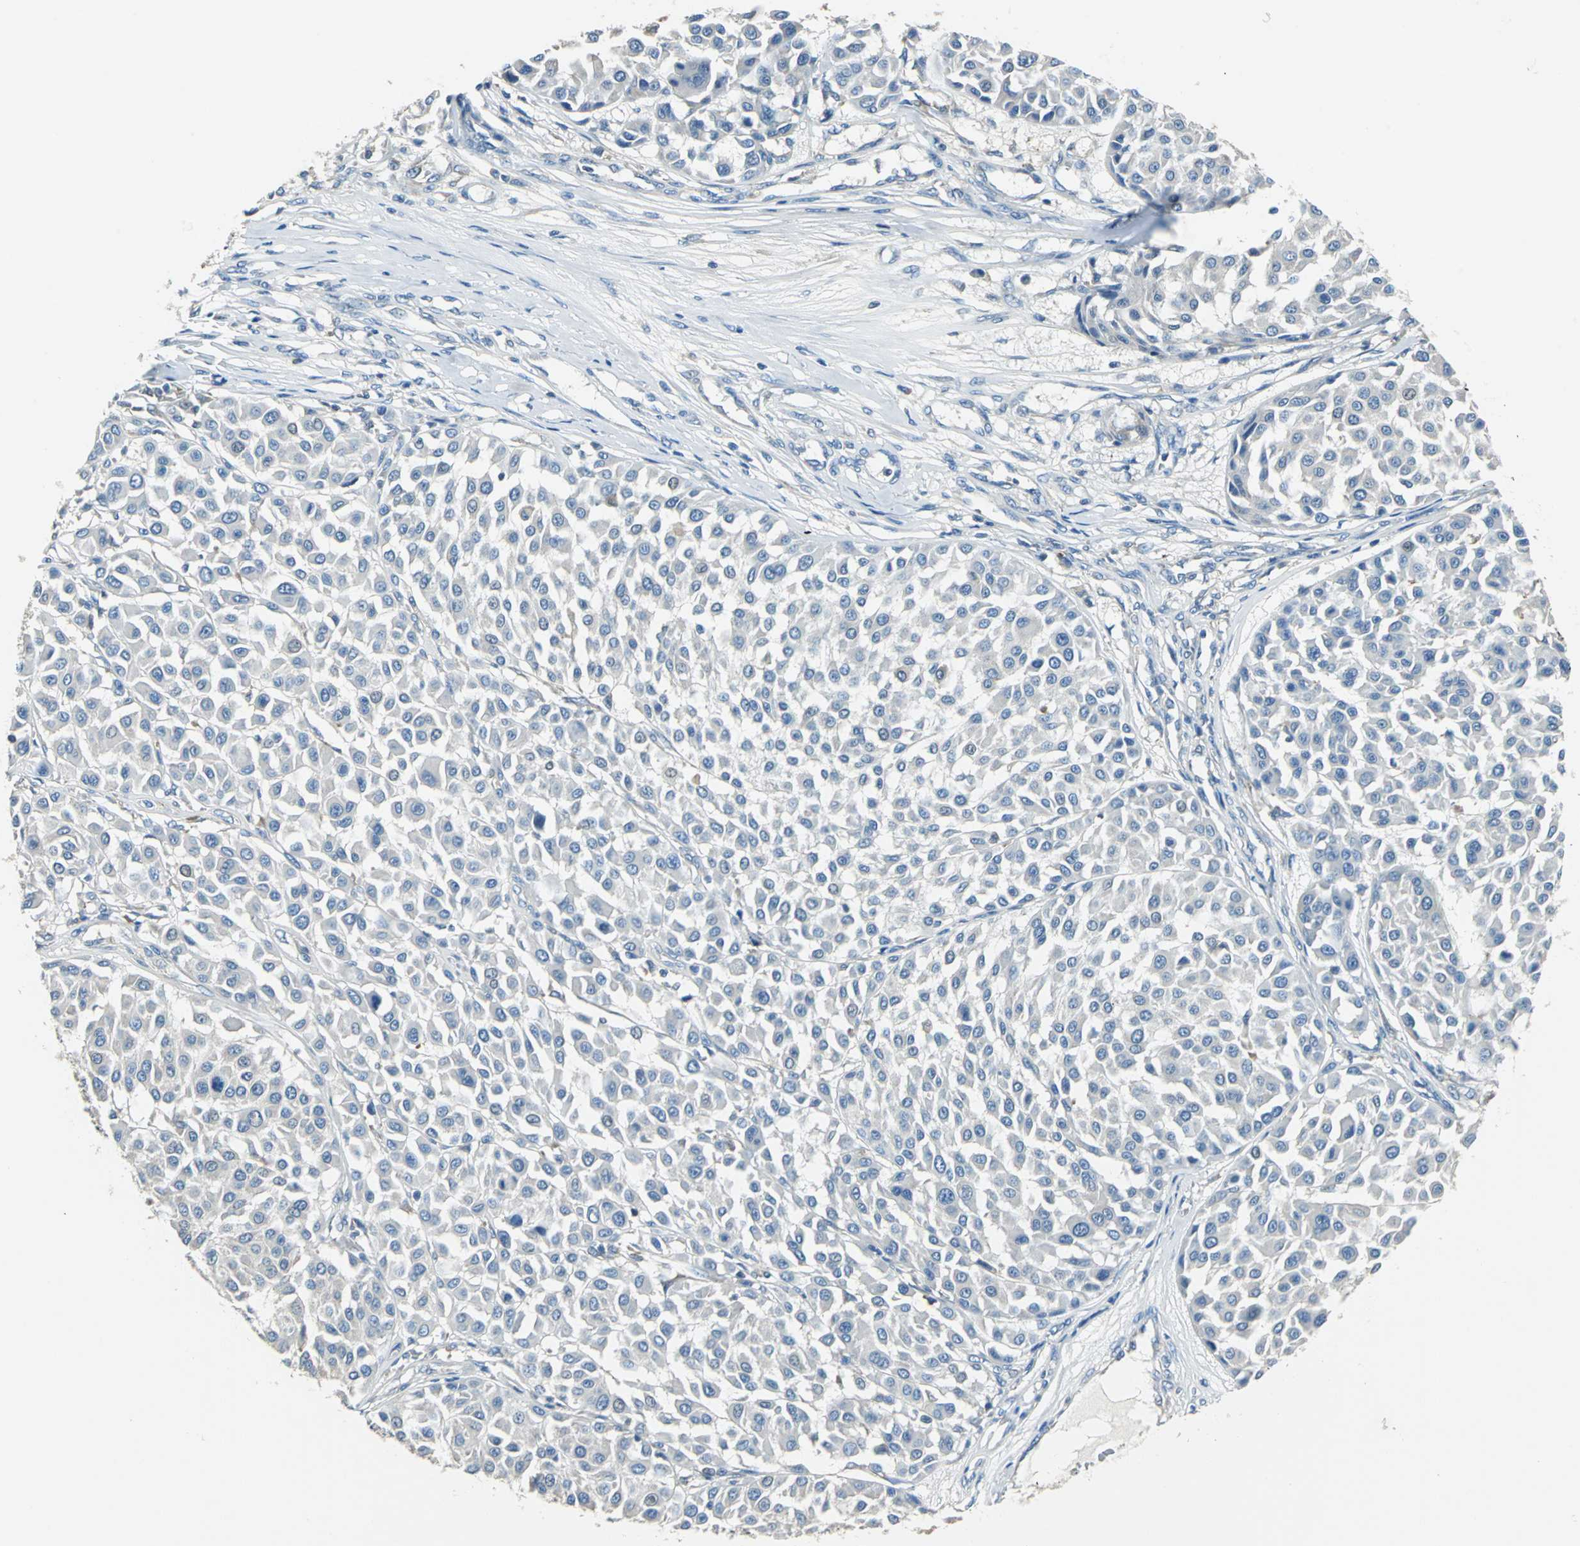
{"staining": {"intensity": "negative", "quantity": "none", "location": "none"}, "tissue": "melanoma", "cell_type": "Tumor cells", "image_type": "cancer", "snomed": [{"axis": "morphology", "description": "Malignant melanoma, Metastatic site"}, {"axis": "topography", "description": "Soft tissue"}], "caption": "The image displays no staining of tumor cells in malignant melanoma (metastatic site).", "gene": "PRKCA", "patient": {"sex": "male", "age": 41}}